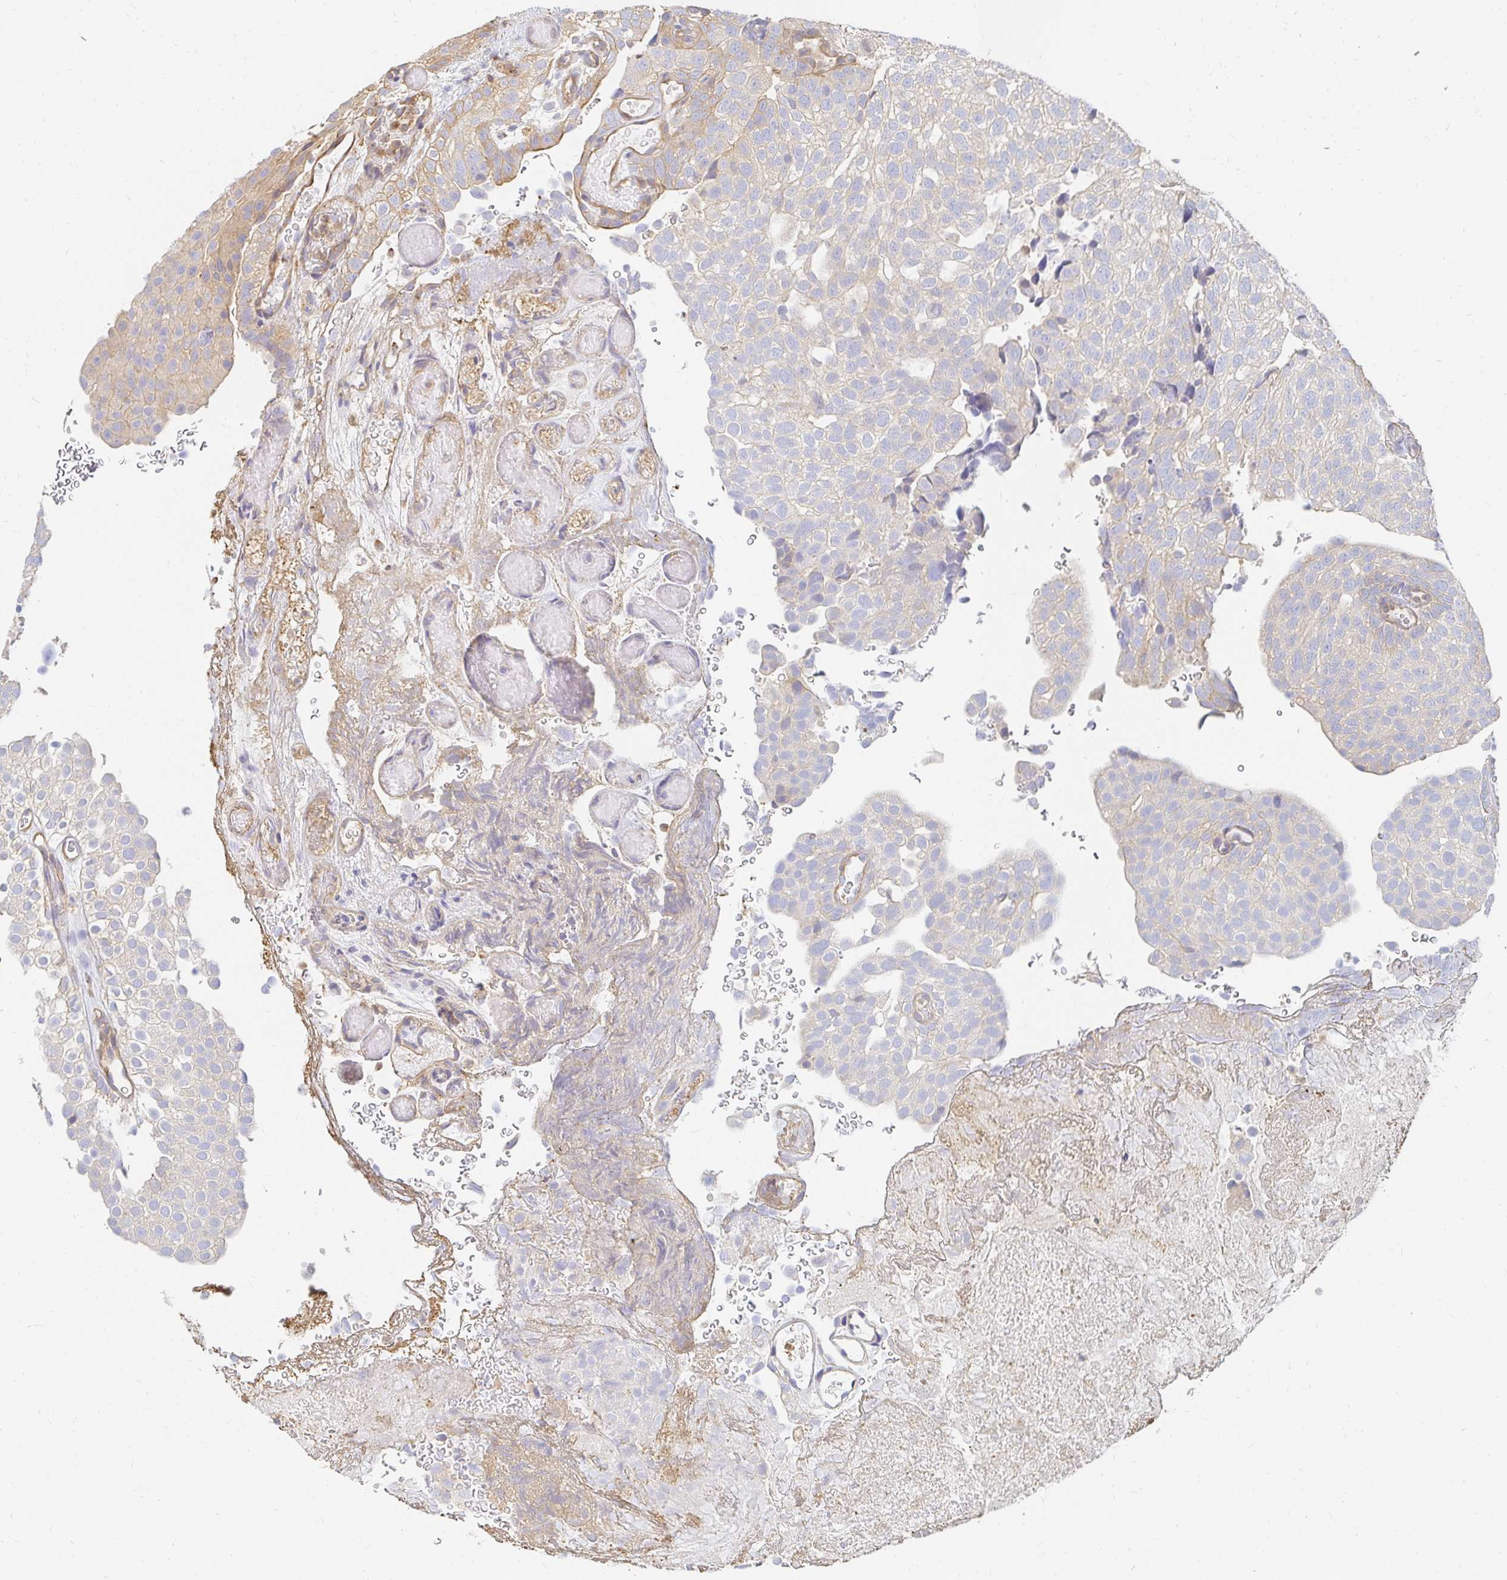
{"staining": {"intensity": "weak", "quantity": "<25%", "location": "cytoplasmic/membranous"}, "tissue": "urothelial cancer", "cell_type": "Tumor cells", "image_type": "cancer", "snomed": [{"axis": "morphology", "description": "Urothelial carcinoma, Low grade"}, {"axis": "topography", "description": "Urinary bladder"}], "caption": "This is an immunohistochemistry (IHC) image of human low-grade urothelial carcinoma. There is no expression in tumor cells.", "gene": "TSPAN19", "patient": {"sex": "male", "age": 78}}